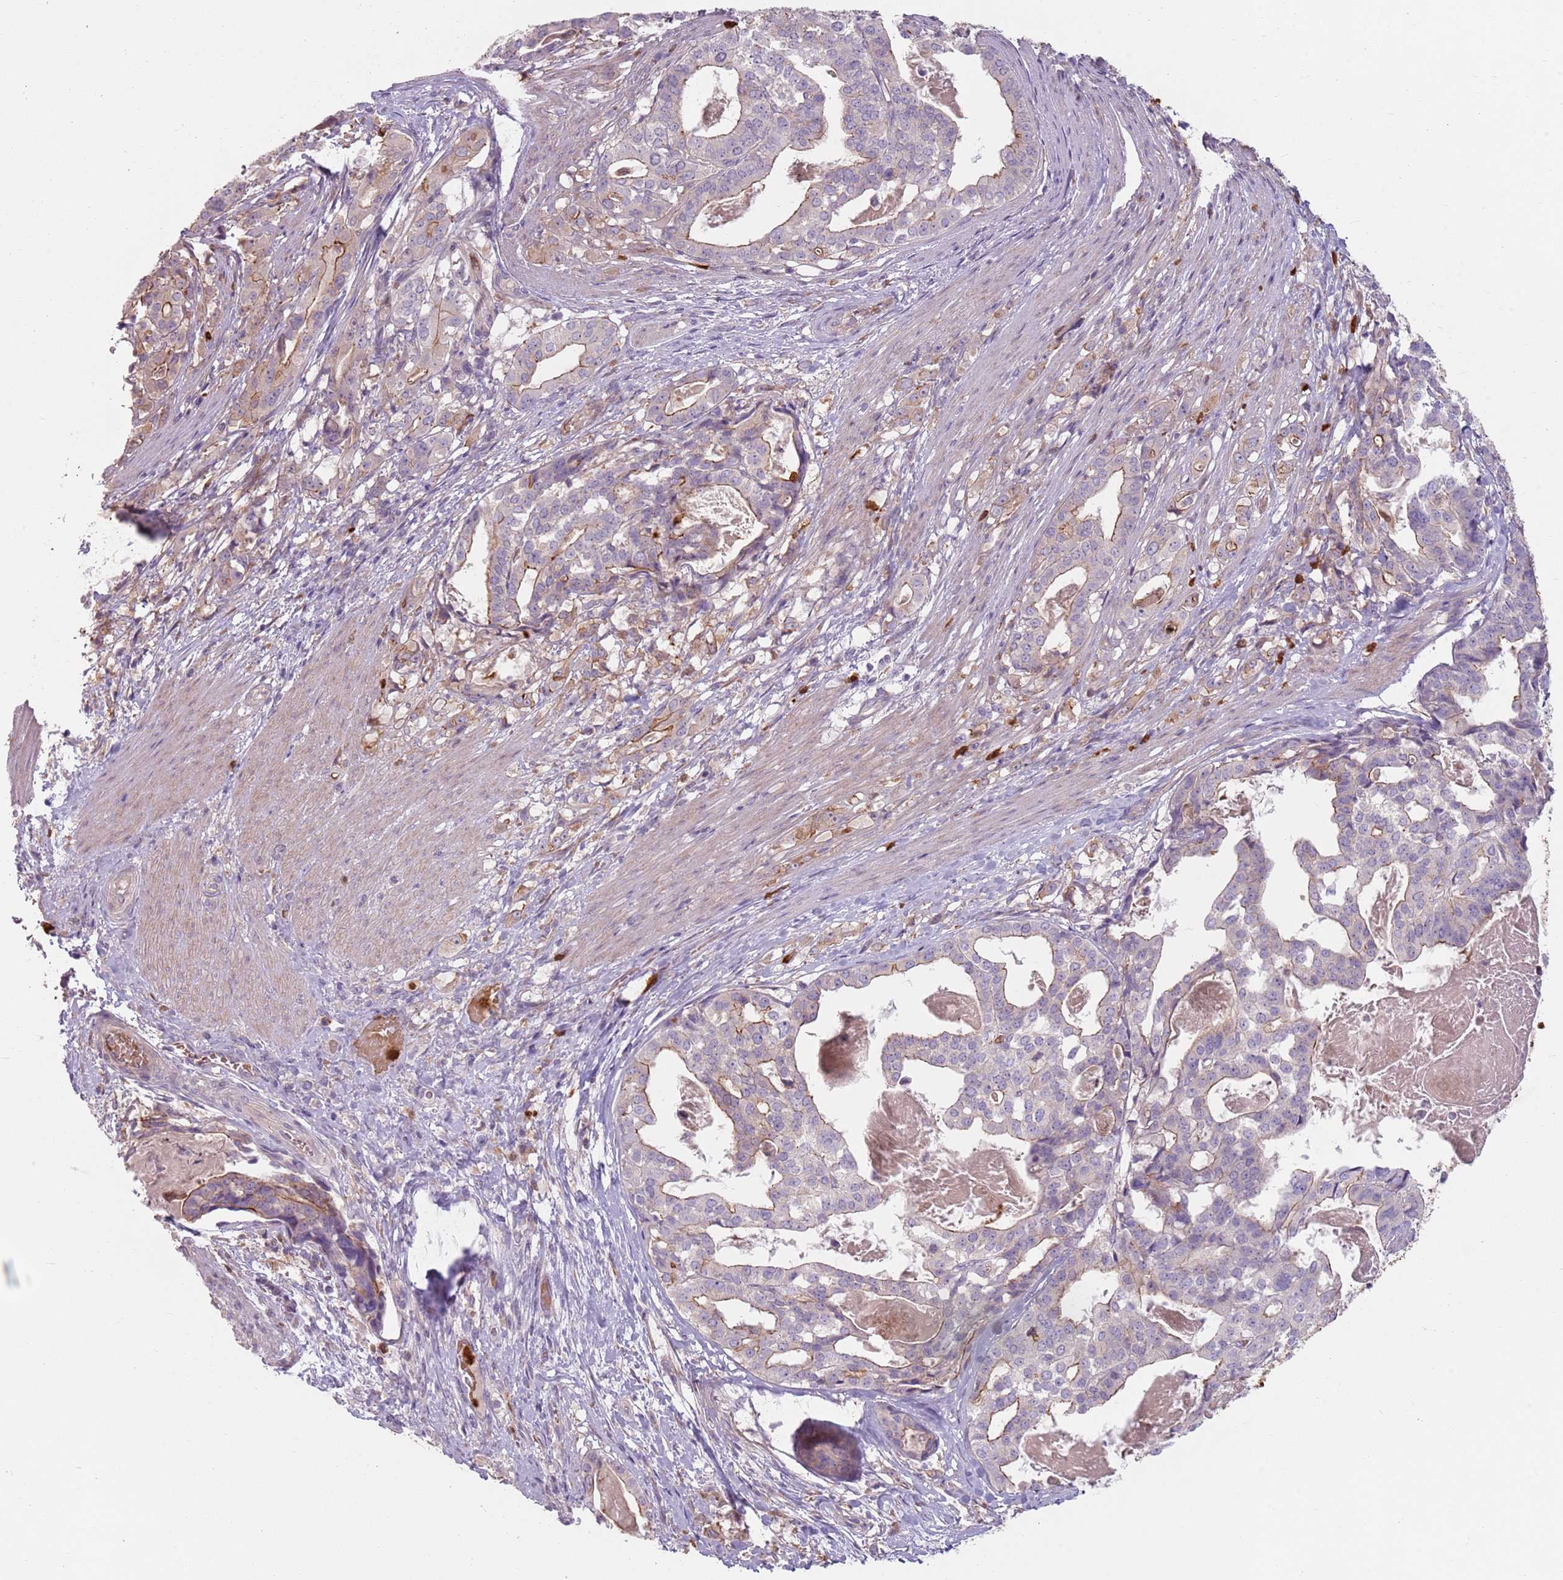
{"staining": {"intensity": "negative", "quantity": "none", "location": "none"}, "tissue": "stomach cancer", "cell_type": "Tumor cells", "image_type": "cancer", "snomed": [{"axis": "morphology", "description": "Adenocarcinoma, NOS"}, {"axis": "topography", "description": "Stomach"}], "caption": "Immunohistochemistry photomicrograph of human stomach cancer (adenocarcinoma) stained for a protein (brown), which displays no staining in tumor cells.", "gene": "SPAG4", "patient": {"sex": "male", "age": 48}}